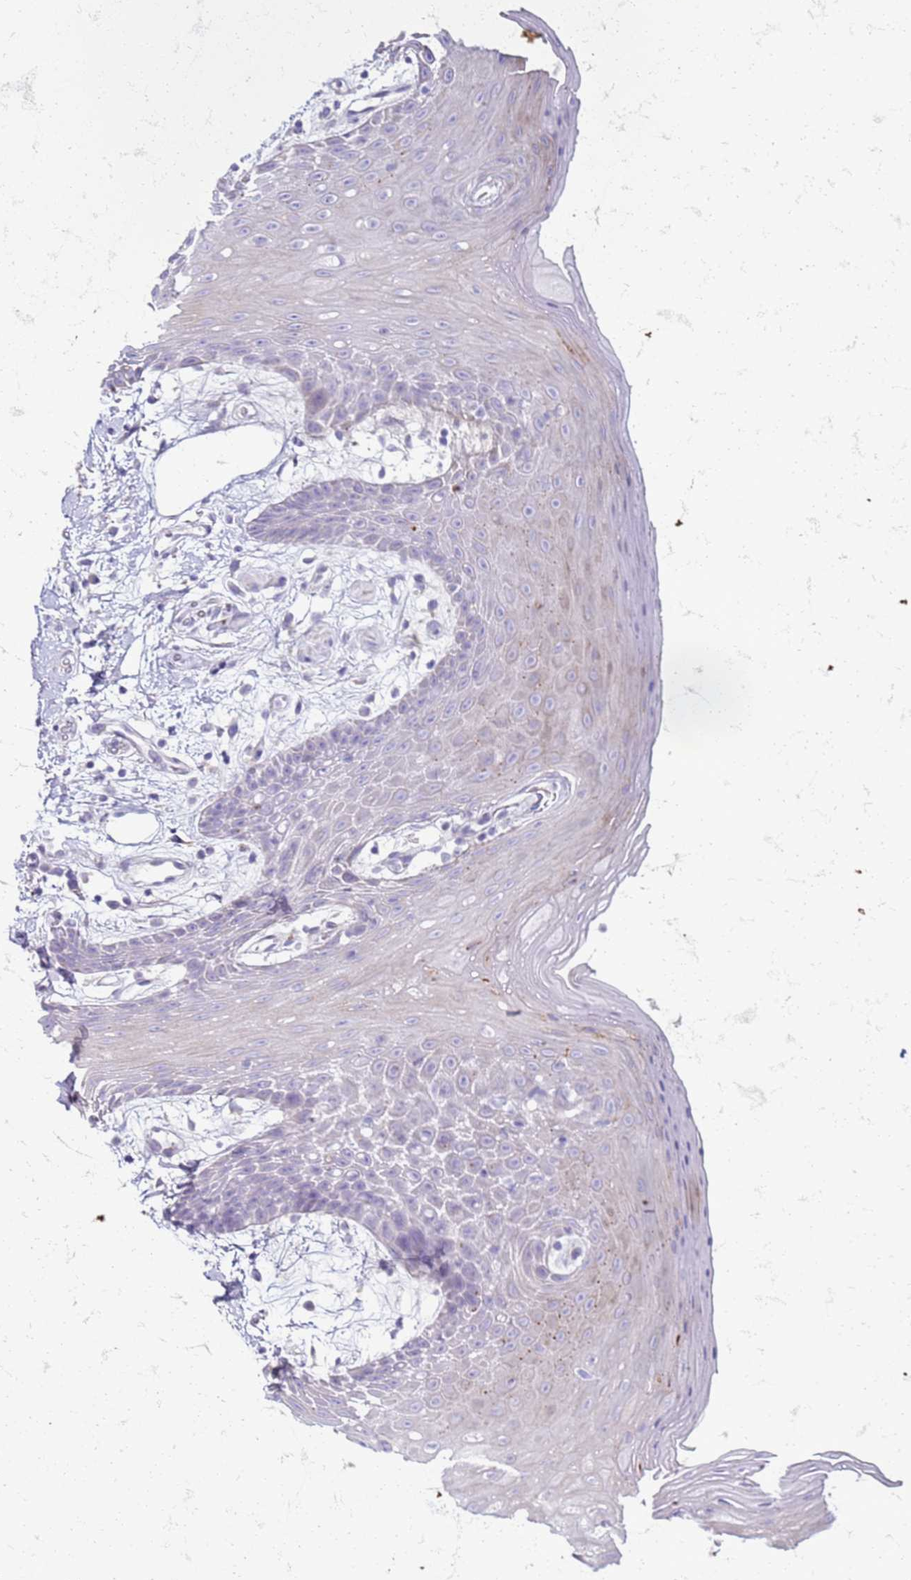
{"staining": {"intensity": "moderate", "quantity": "<25%", "location": "cytoplasmic/membranous"}, "tissue": "oral mucosa", "cell_type": "Squamous epithelial cells", "image_type": "normal", "snomed": [{"axis": "morphology", "description": "Normal tissue, NOS"}, {"axis": "topography", "description": "Oral tissue"}, {"axis": "topography", "description": "Tounge, NOS"}], "caption": "Immunohistochemistry histopathology image of benign oral mucosa: oral mucosa stained using immunohistochemistry (IHC) shows low levels of moderate protein expression localized specifically in the cytoplasmic/membranous of squamous epithelial cells, appearing as a cytoplasmic/membranous brown color.", "gene": "PDK3", "patient": {"sex": "female", "age": 59}}